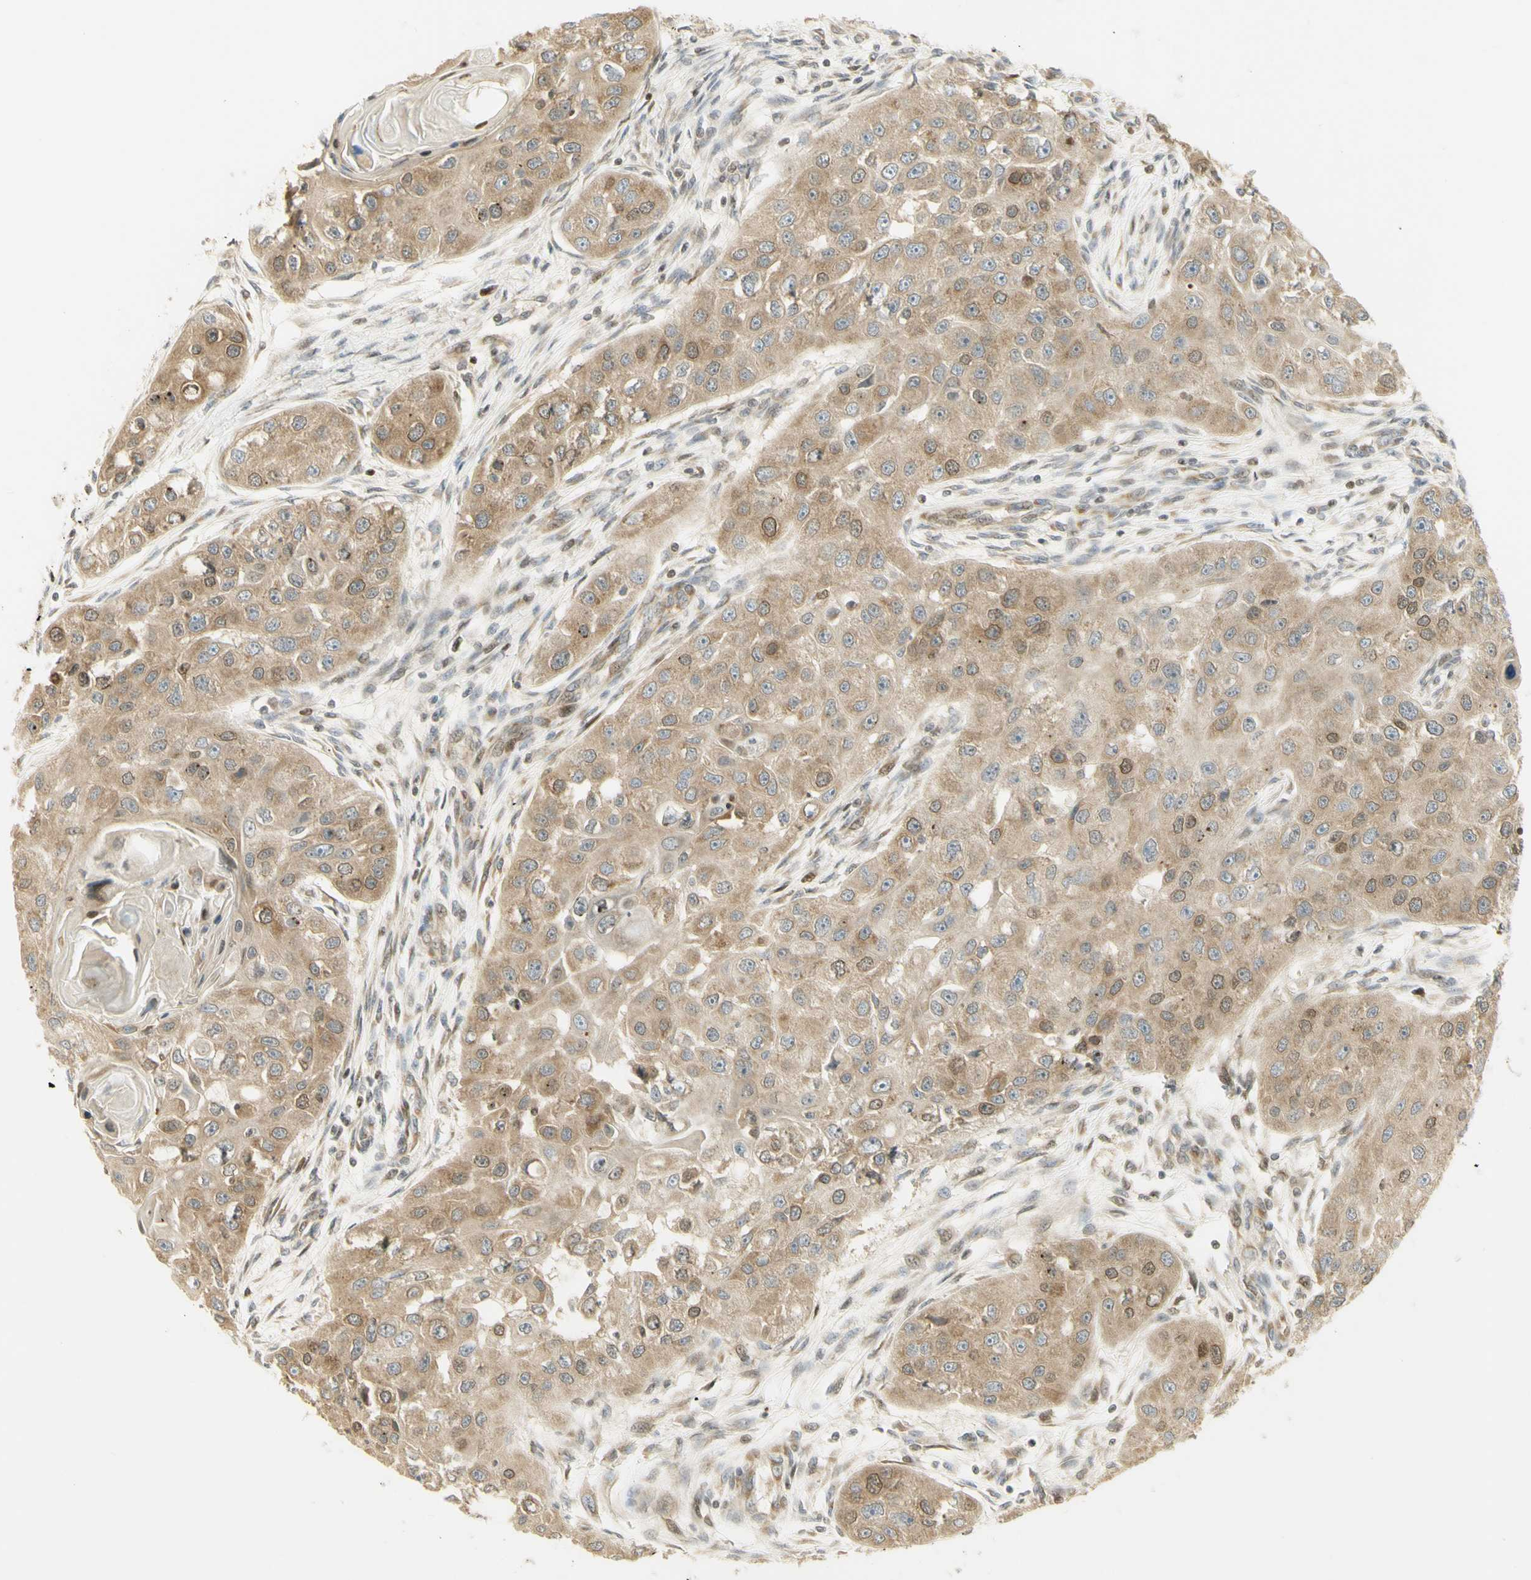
{"staining": {"intensity": "moderate", "quantity": ">75%", "location": "cytoplasmic/membranous,nuclear"}, "tissue": "head and neck cancer", "cell_type": "Tumor cells", "image_type": "cancer", "snomed": [{"axis": "morphology", "description": "Normal tissue, NOS"}, {"axis": "morphology", "description": "Squamous cell carcinoma, NOS"}, {"axis": "topography", "description": "Skeletal muscle"}, {"axis": "topography", "description": "Head-Neck"}], "caption": "Head and neck cancer was stained to show a protein in brown. There is medium levels of moderate cytoplasmic/membranous and nuclear expression in approximately >75% of tumor cells.", "gene": "KIF11", "patient": {"sex": "male", "age": 51}}